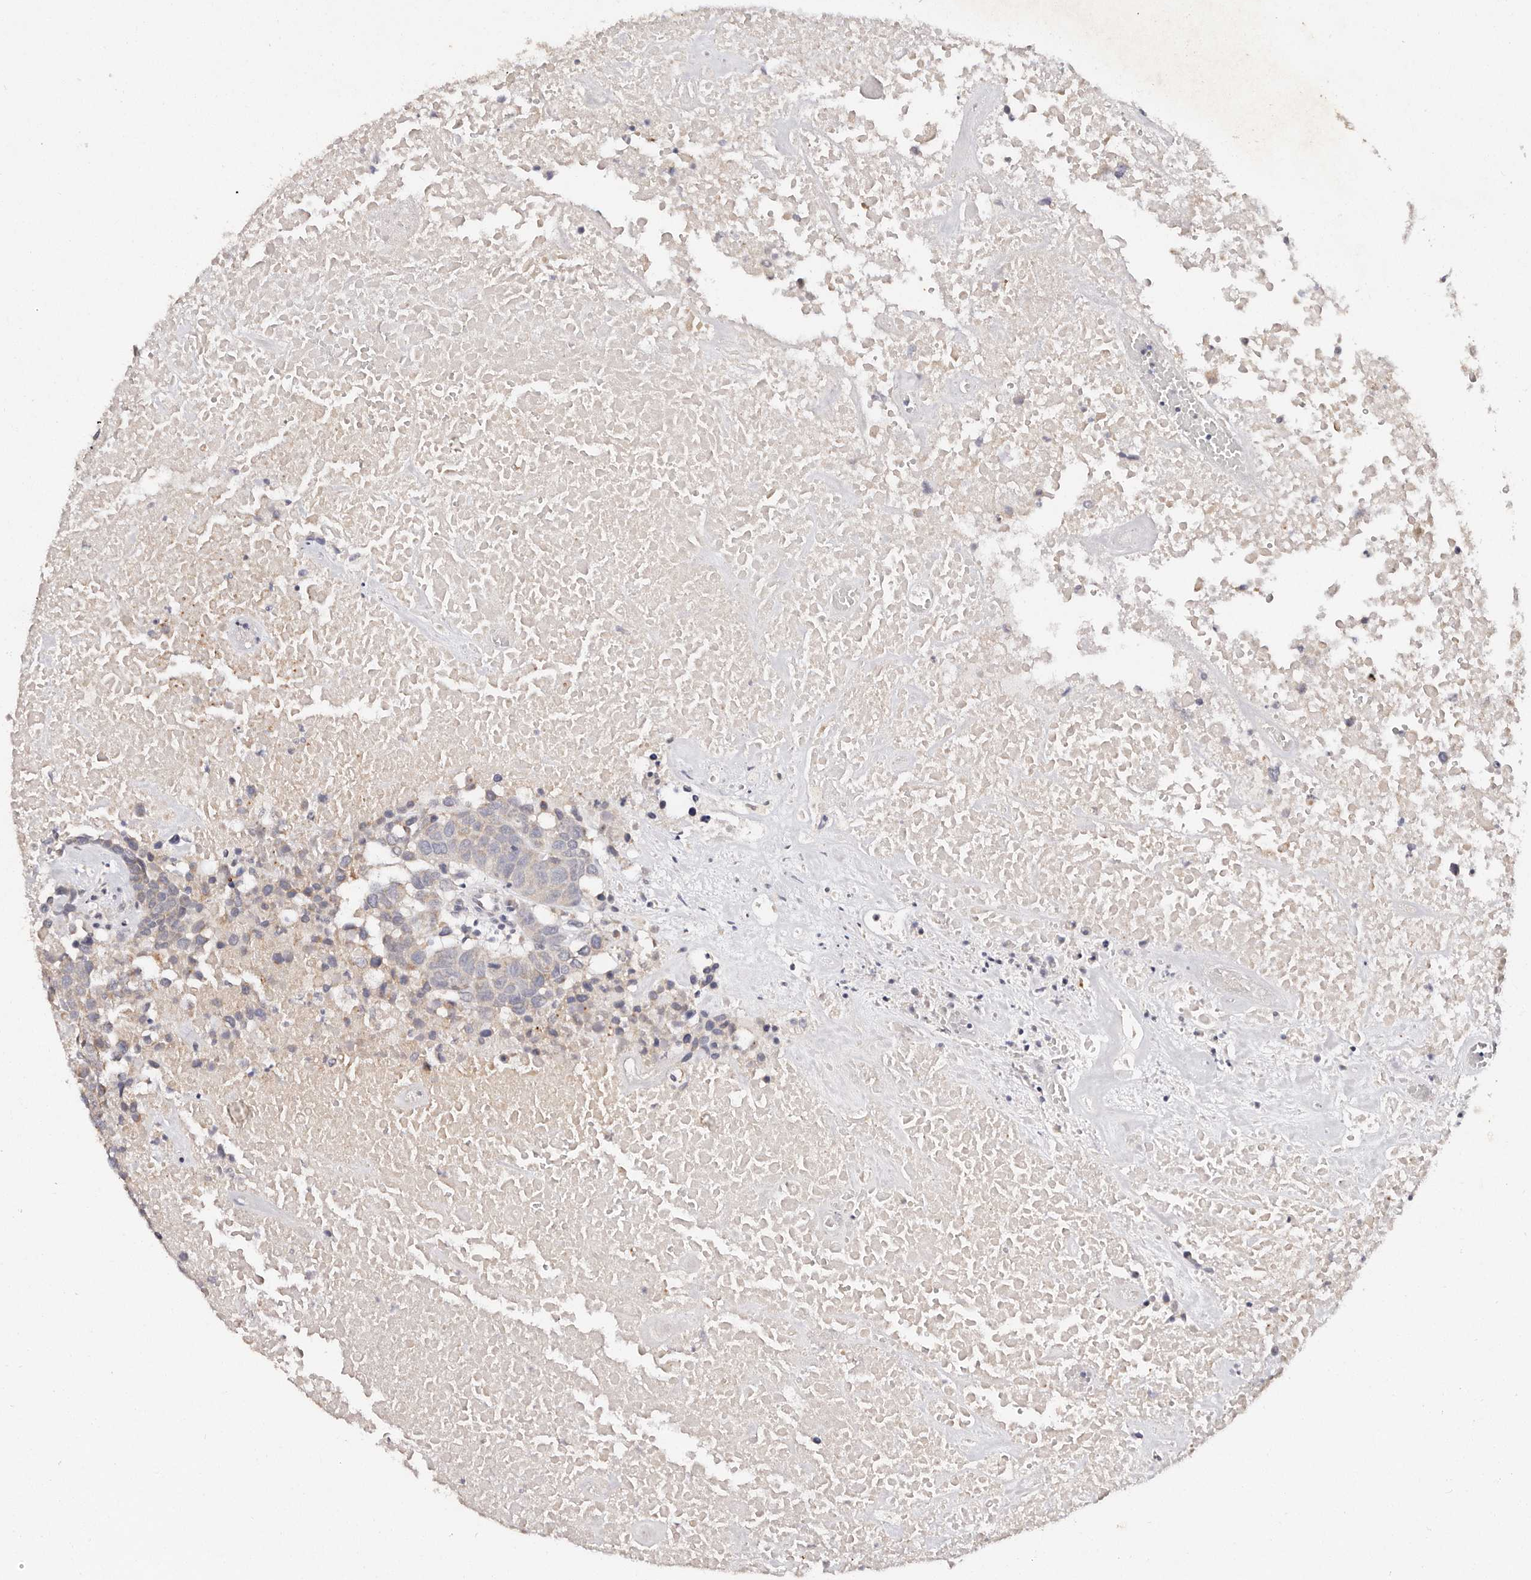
{"staining": {"intensity": "negative", "quantity": "none", "location": "none"}, "tissue": "head and neck cancer", "cell_type": "Tumor cells", "image_type": "cancer", "snomed": [{"axis": "morphology", "description": "Squamous cell carcinoma, NOS"}, {"axis": "topography", "description": "Head-Neck"}], "caption": "Immunohistochemistry (IHC) image of neoplastic tissue: human head and neck cancer (squamous cell carcinoma) stained with DAB (3,3'-diaminobenzidine) demonstrates no significant protein staining in tumor cells.", "gene": "VIPAS39", "patient": {"sex": "male", "age": 66}}